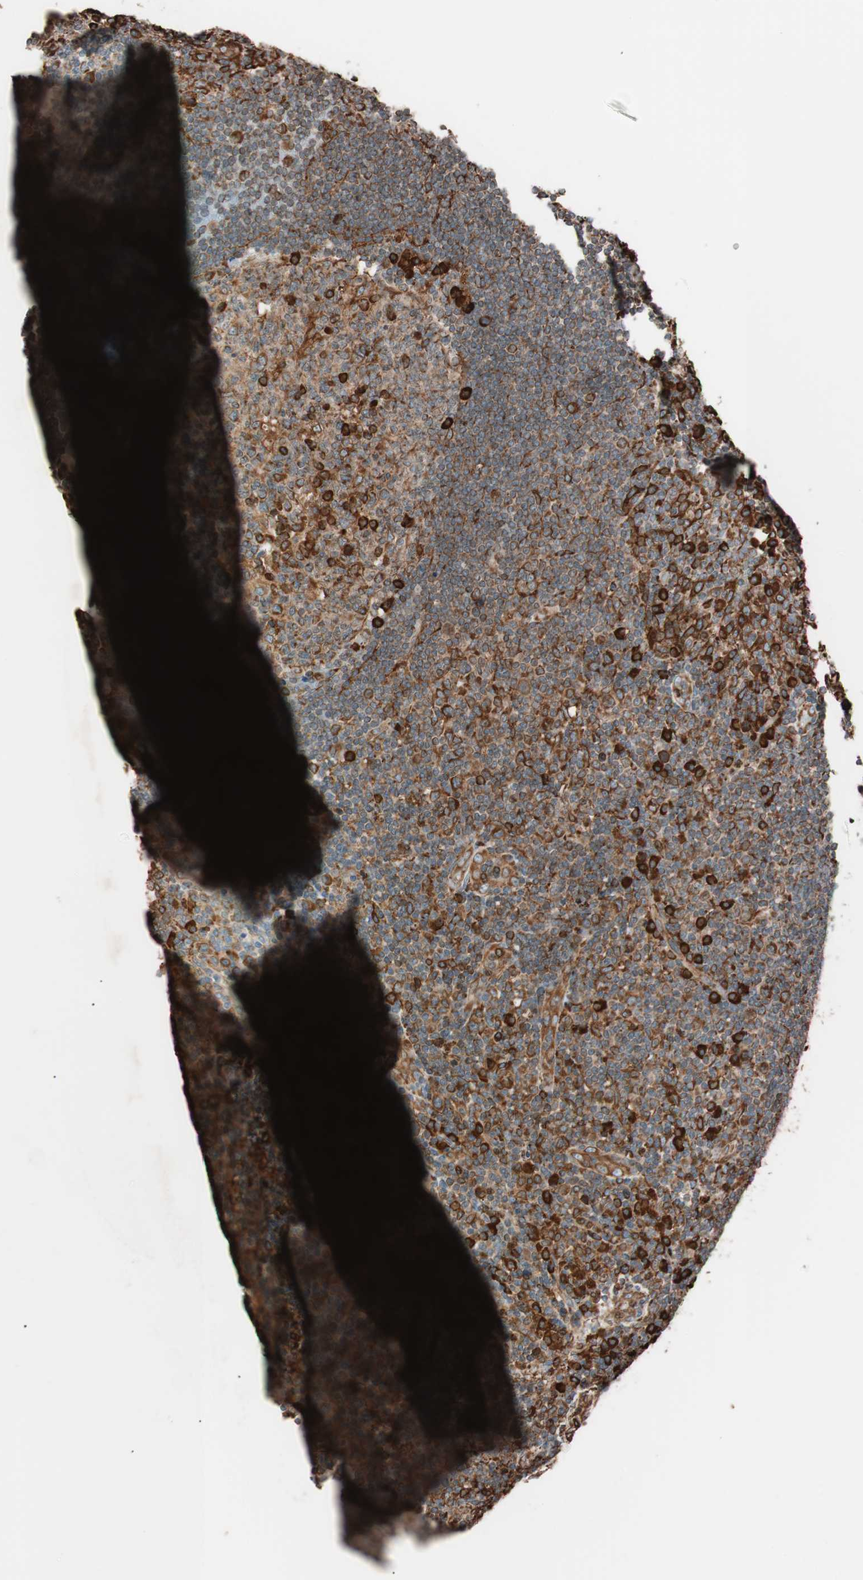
{"staining": {"intensity": "strong", "quantity": "25%-75%", "location": "cytoplasmic/membranous"}, "tissue": "tonsil", "cell_type": "Germinal center cells", "image_type": "normal", "snomed": [{"axis": "morphology", "description": "Normal tissue, NOS"}, {"axis": "topography", "description": "Tonsil"}], "caption": "This photomicrograph shows immunohistochemistry staining of normal tonsil, with high strong cytoplasmic/membranous positivity in approximately 25%-75% of germinal center cells.", "gene": "VEGFA", "patient": {"sex": "female", "age": 40}}